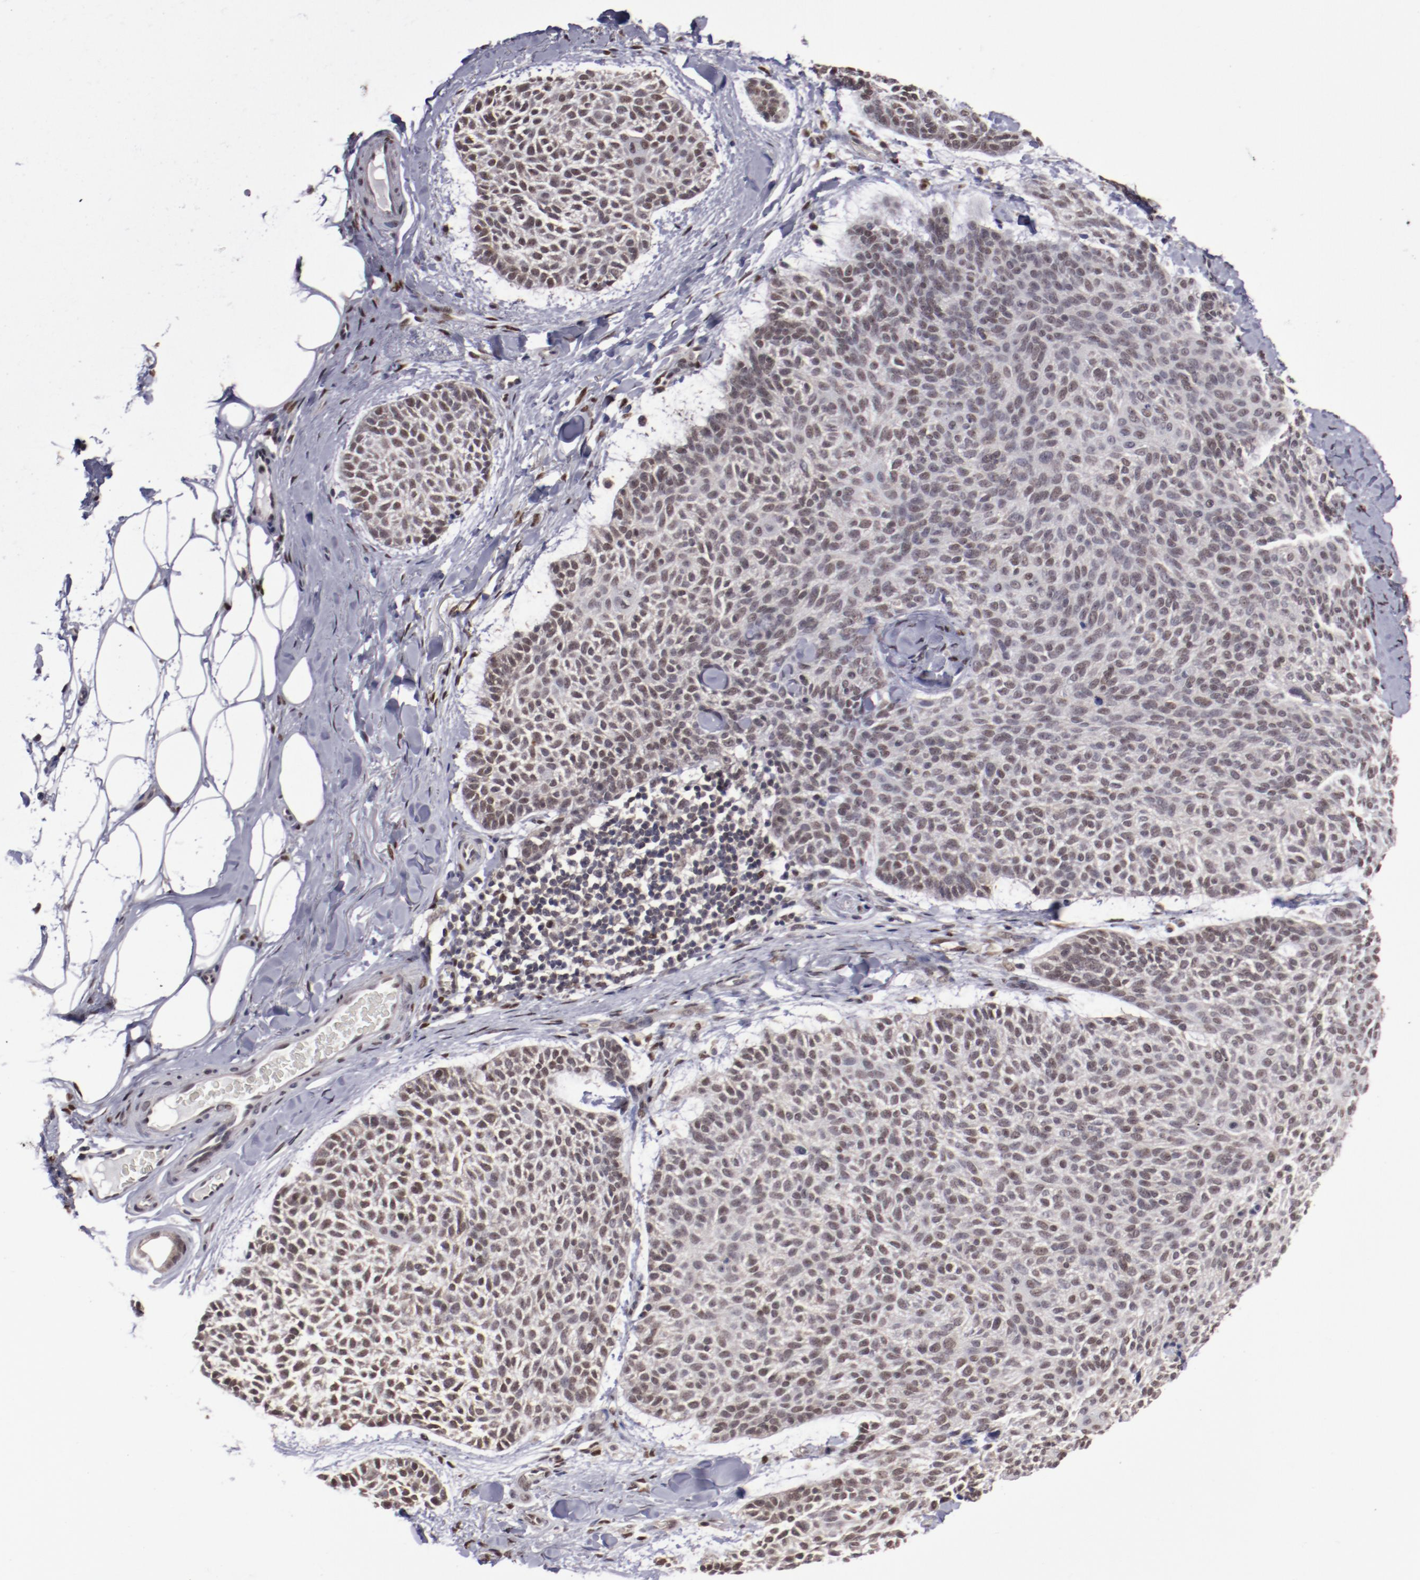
{"staining": {"intensity": "moderate", "quantity": ">75%", "location": "nuclear"}, "tissue": "skin cancer", "cell_type": "Tumor cells", "image_type": "cancer", "snomed": [{"axis": "morphology", "description": "Normal tissue, NOS"}, {"axis": "morphology", "description": "Basal cell carcinoma"}, {"axis": "topography", "description": "Skin"}], "caption": "A micrograph of human basal cell carcinoma (skin) stained for a protein exhibits moderate nuclear brown staining in tumor cells.", "gene": "ARNT", "patient": {"sex": "female", "age": 70}}